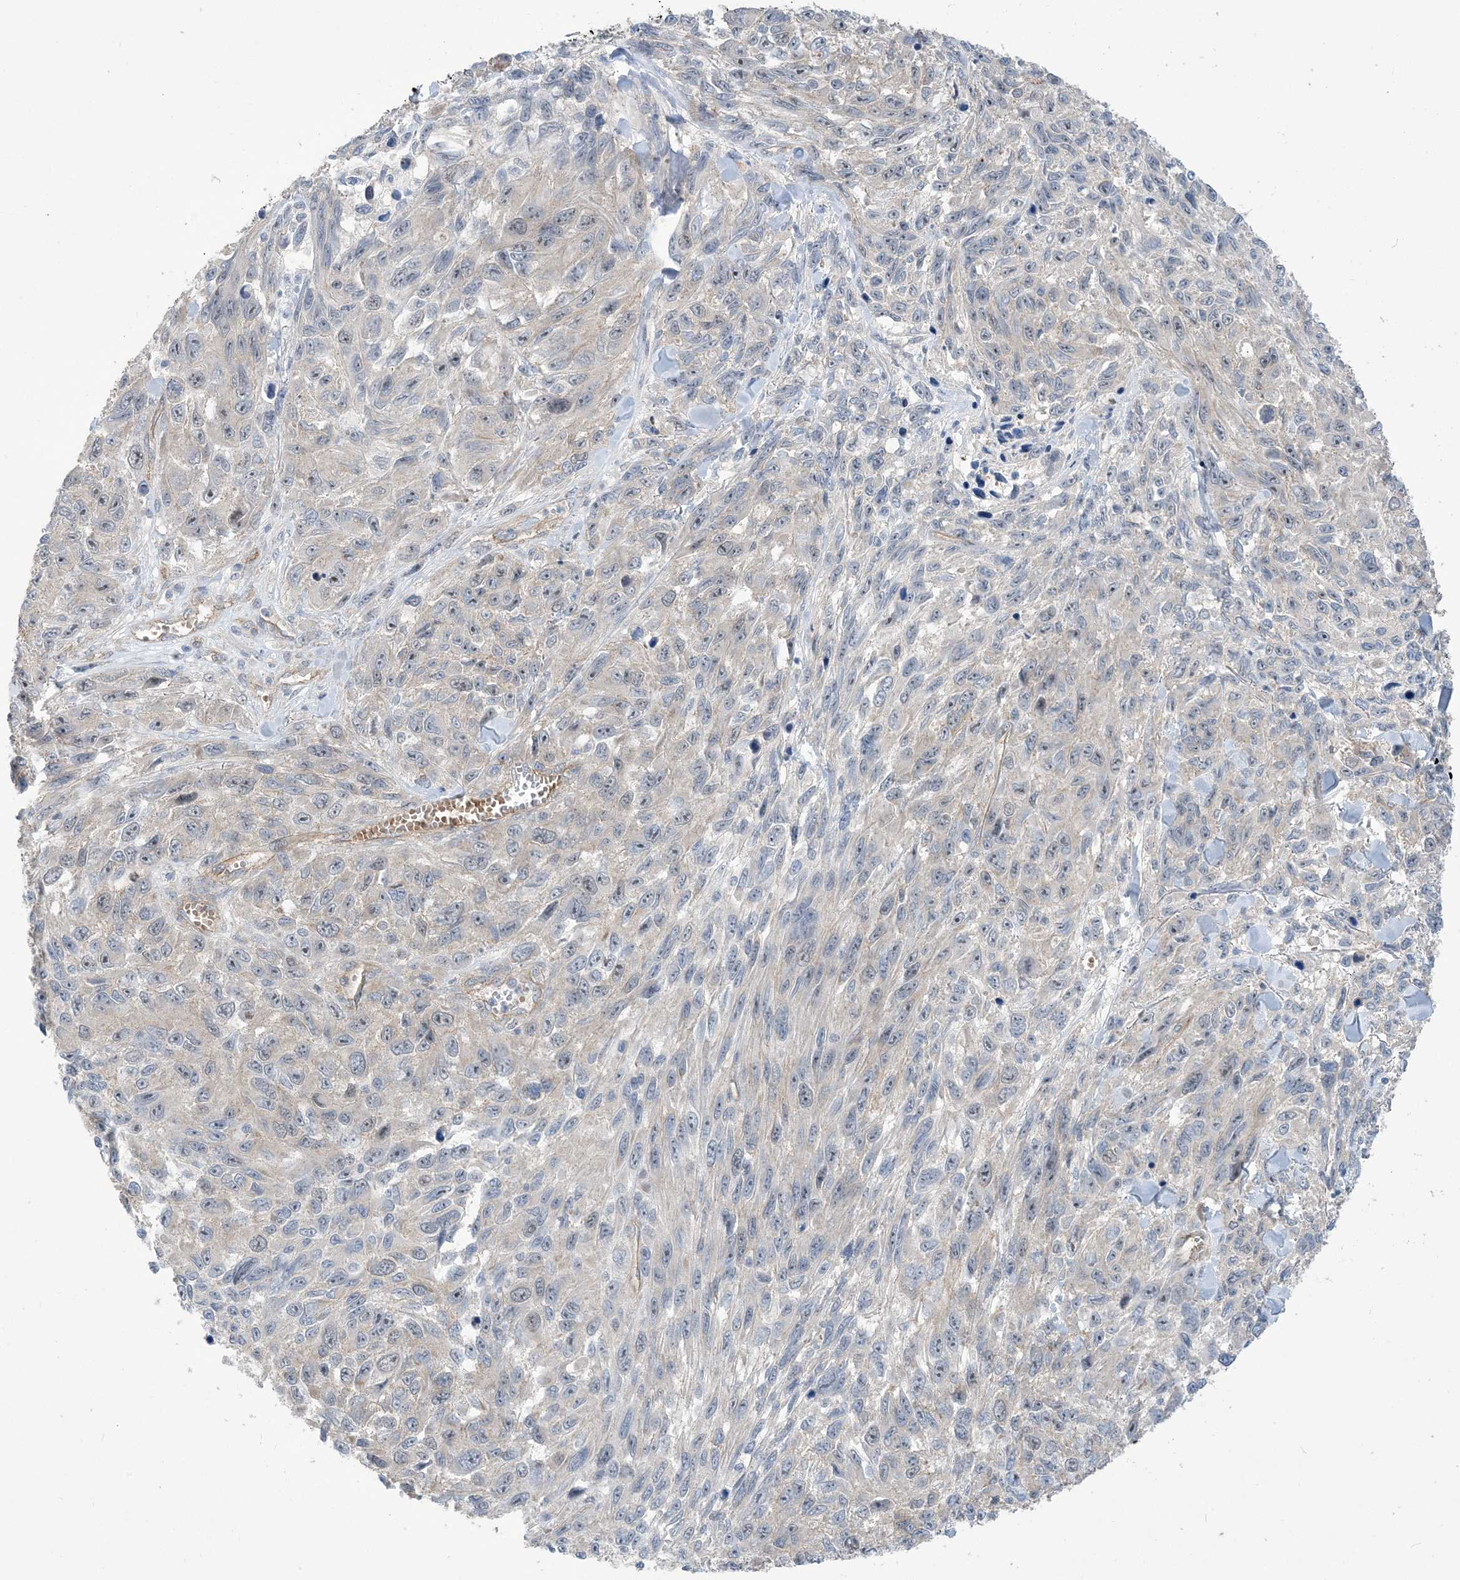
{"staining": {"intensity": "negative", "quantity": "none", "location": "none"}, "tissue": "melanoma", "cell_type": "Tumor cells", "image_type": "cancer", "snomed": [{"axis": "morphology", "description": "Malignant melanoma, NOS"}, {"axis": "topography", "description": "Skin"}], "caption": "This image is of melanoma stained with immunohistochemistry (IHC) to label a protein in brown with the nuclei are counter-stained blue. There is no positivity in tumor cells.", "gene": "AOC1", "patient": {"sex": "female", "age": 96}}